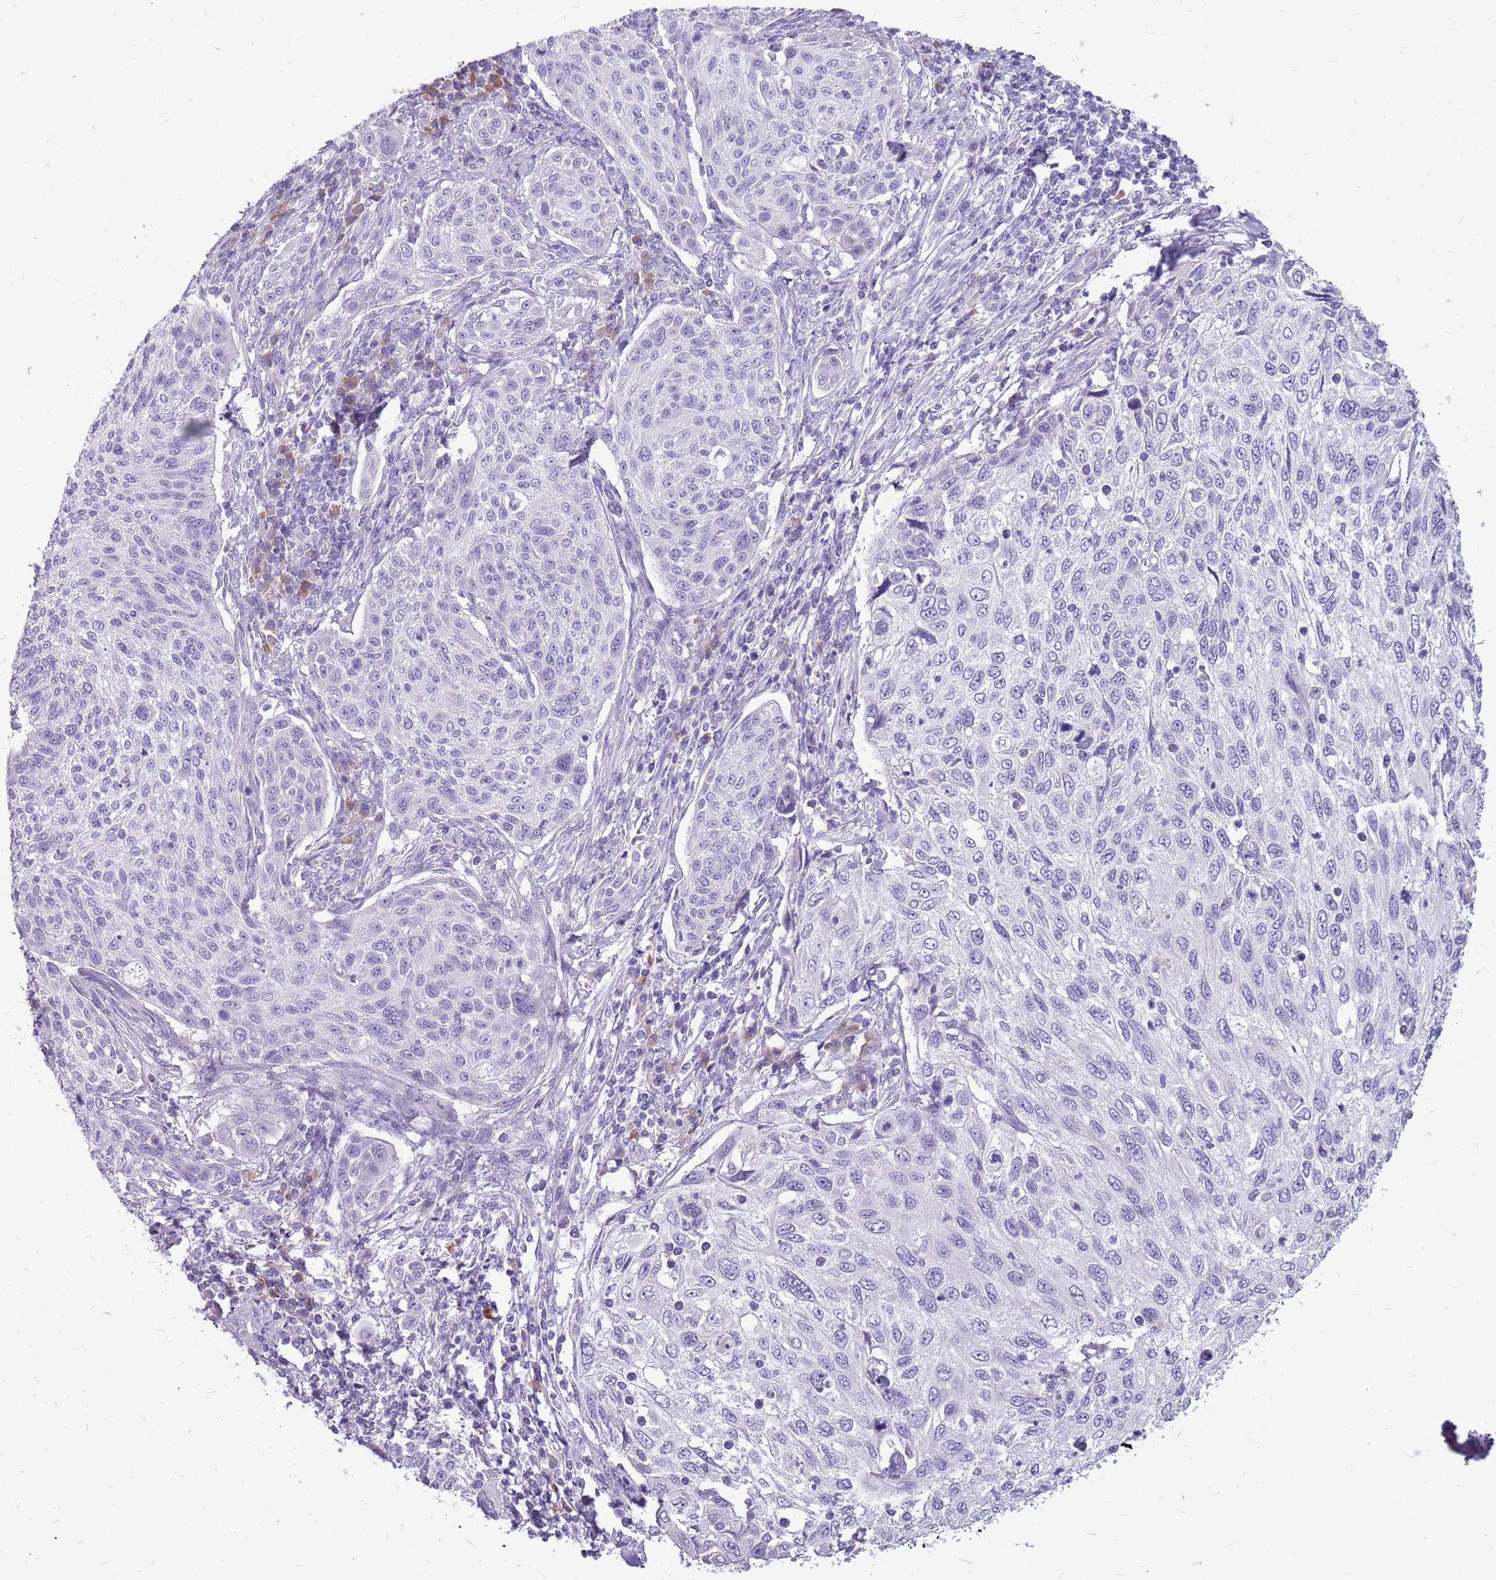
{"staining": {"intensity": "negative", "quantity": "none", "location": "none"}, "tissue": "cervical cancer", "cell_type": "Tumor cells", "image_type": "cancer", "snomed": [{"axis": "morphology", "description": "Squamous cell carcinoma, NOS"}, {"axis": "topography", "description": "Cervix"}], "caption": "Tumor cells are negative for protein expression in human cervical cancer.", "gene": "ZNF425", "patient": {"sex": "female", "age": 70}}